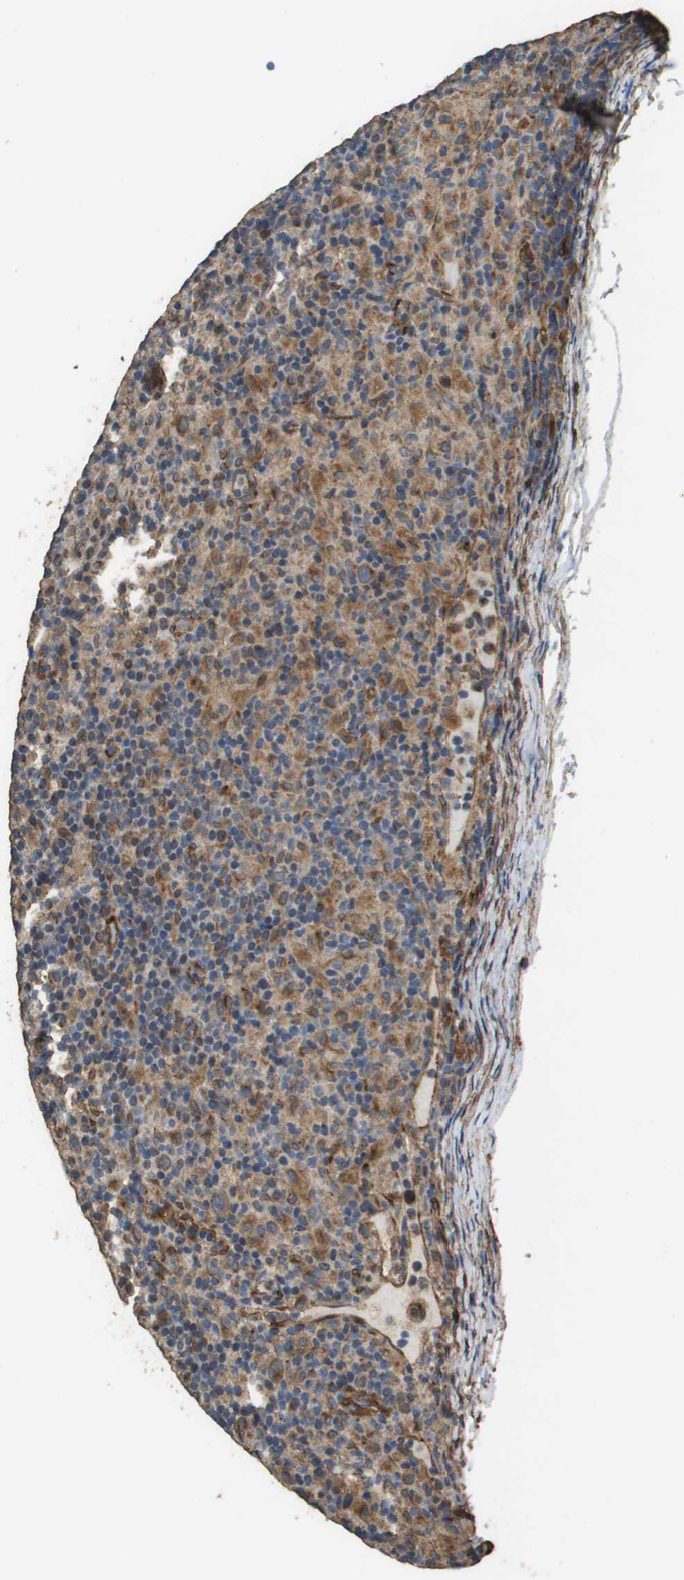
{"staining": {"intensity": "moderate", "quantity": ">75%", "location": "cytoplasmic/membranous"}, "tissue": "lymphoma", "cell_type": "Tumor cells", "image_type": "cancer", "snomed": [{"axis": "morphology", "description": "Hodgkin's disease, NOS"}, {"axis": "topography", "description": "Lymph node"}], "caption": "A photomicrograph of human Hodgkin's disease stained for a protein shows moderate cytoplasmic/membranous brown staining in tumor cells.", "gene": "AAMP", "patient": {"sex": "male", "age": 70}}